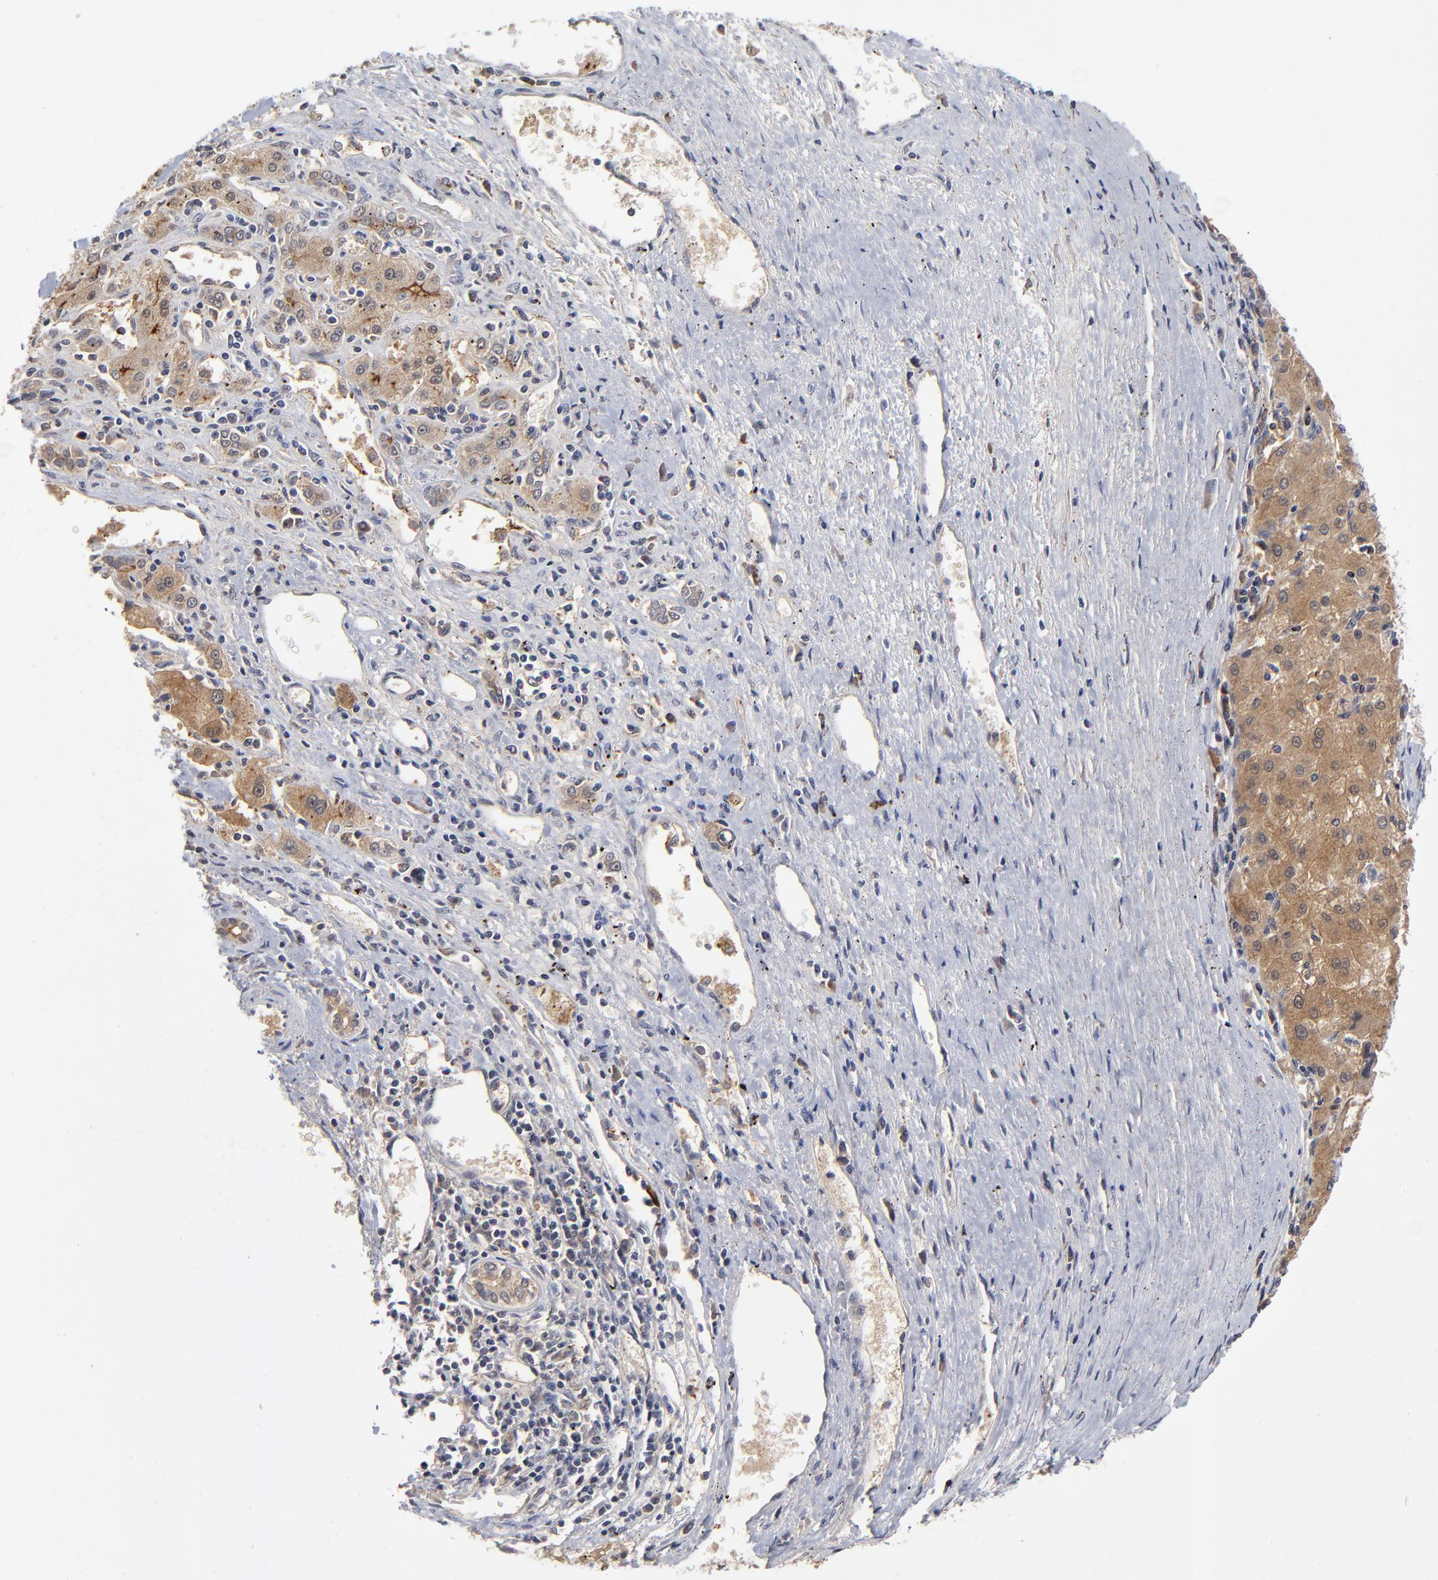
{"staining": {"intensity": "moderate", "quantity": ">75%", "location": "cytoplasmic/membranous"}, "tissue": "liver cancer", "cell_type": "Tumor cells", "image_type": "cancer", "snomed": [{"axis": "morphology", "description": "Carcinoma, Hepatocellular, NOS"}, {"axis": "topography", "description": "Liver"}], "caption": "Protein staining exhibits moderate cytoplasmic/membranous staining in about >75% of tumor cells in liver cancer. (IHC, brightfield microscopy, high magnification).", "gene": "WSB1", "patient": {"sex": "male", "age": 72}}